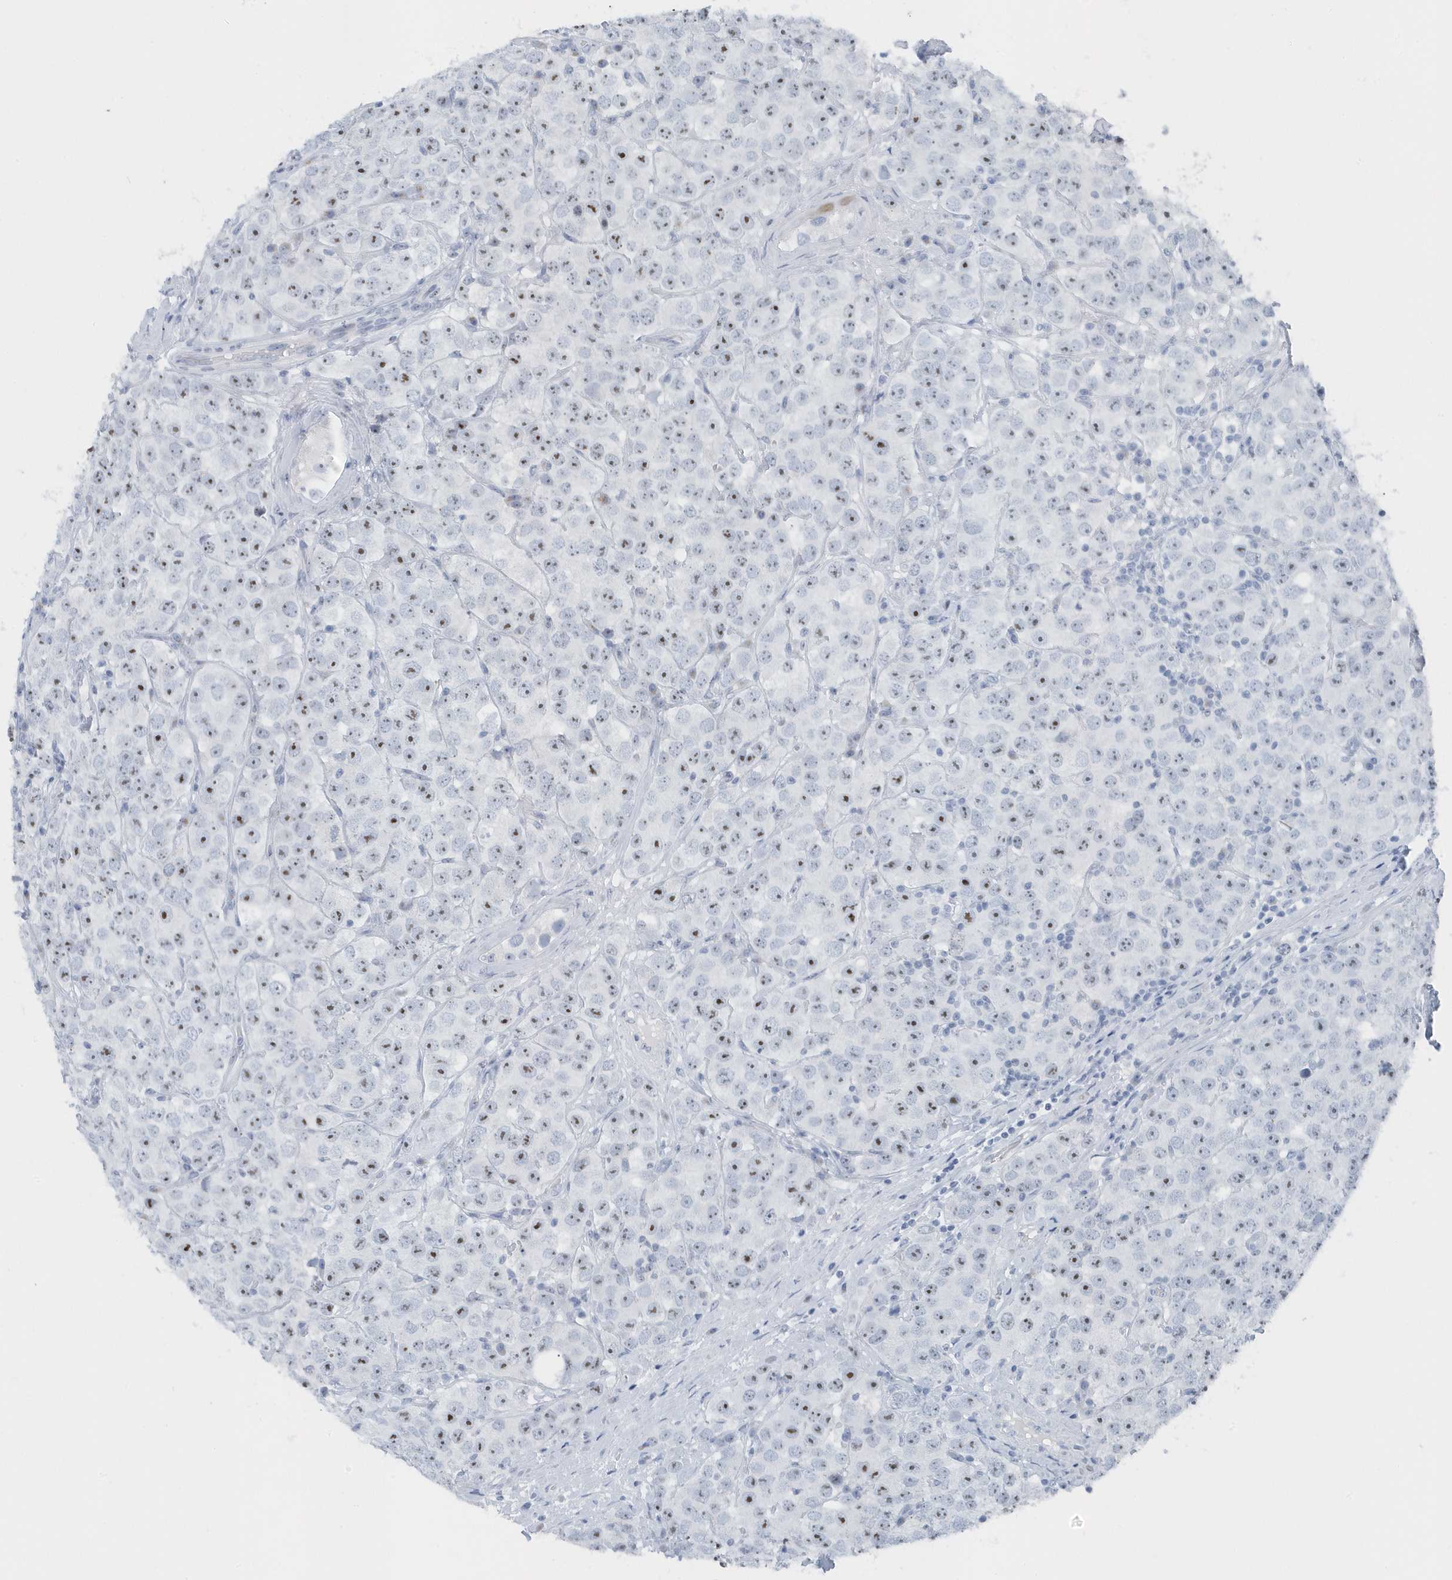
{"staining": {"intensity": "weak", "quantity": "25%-75%", "location": "nuclear"}, "tissue": "testis cancer", "cell_type": "Tumor cells", "image_type": "cancer", "snomed": [{"axis": "morphology", "description": "Seminoma, NOS"}, {"axis": "topography", "description": "Testis"}], "caption": "This histopathology image demonstrates testis cancer stained with IHC to label a protein in brown. The nuclear of tumor cells show weak positivity for the protein. Nuclei are counter-stained blue.", "gene": "RPF2", "patient": {"sex": "male", "age": 28}}